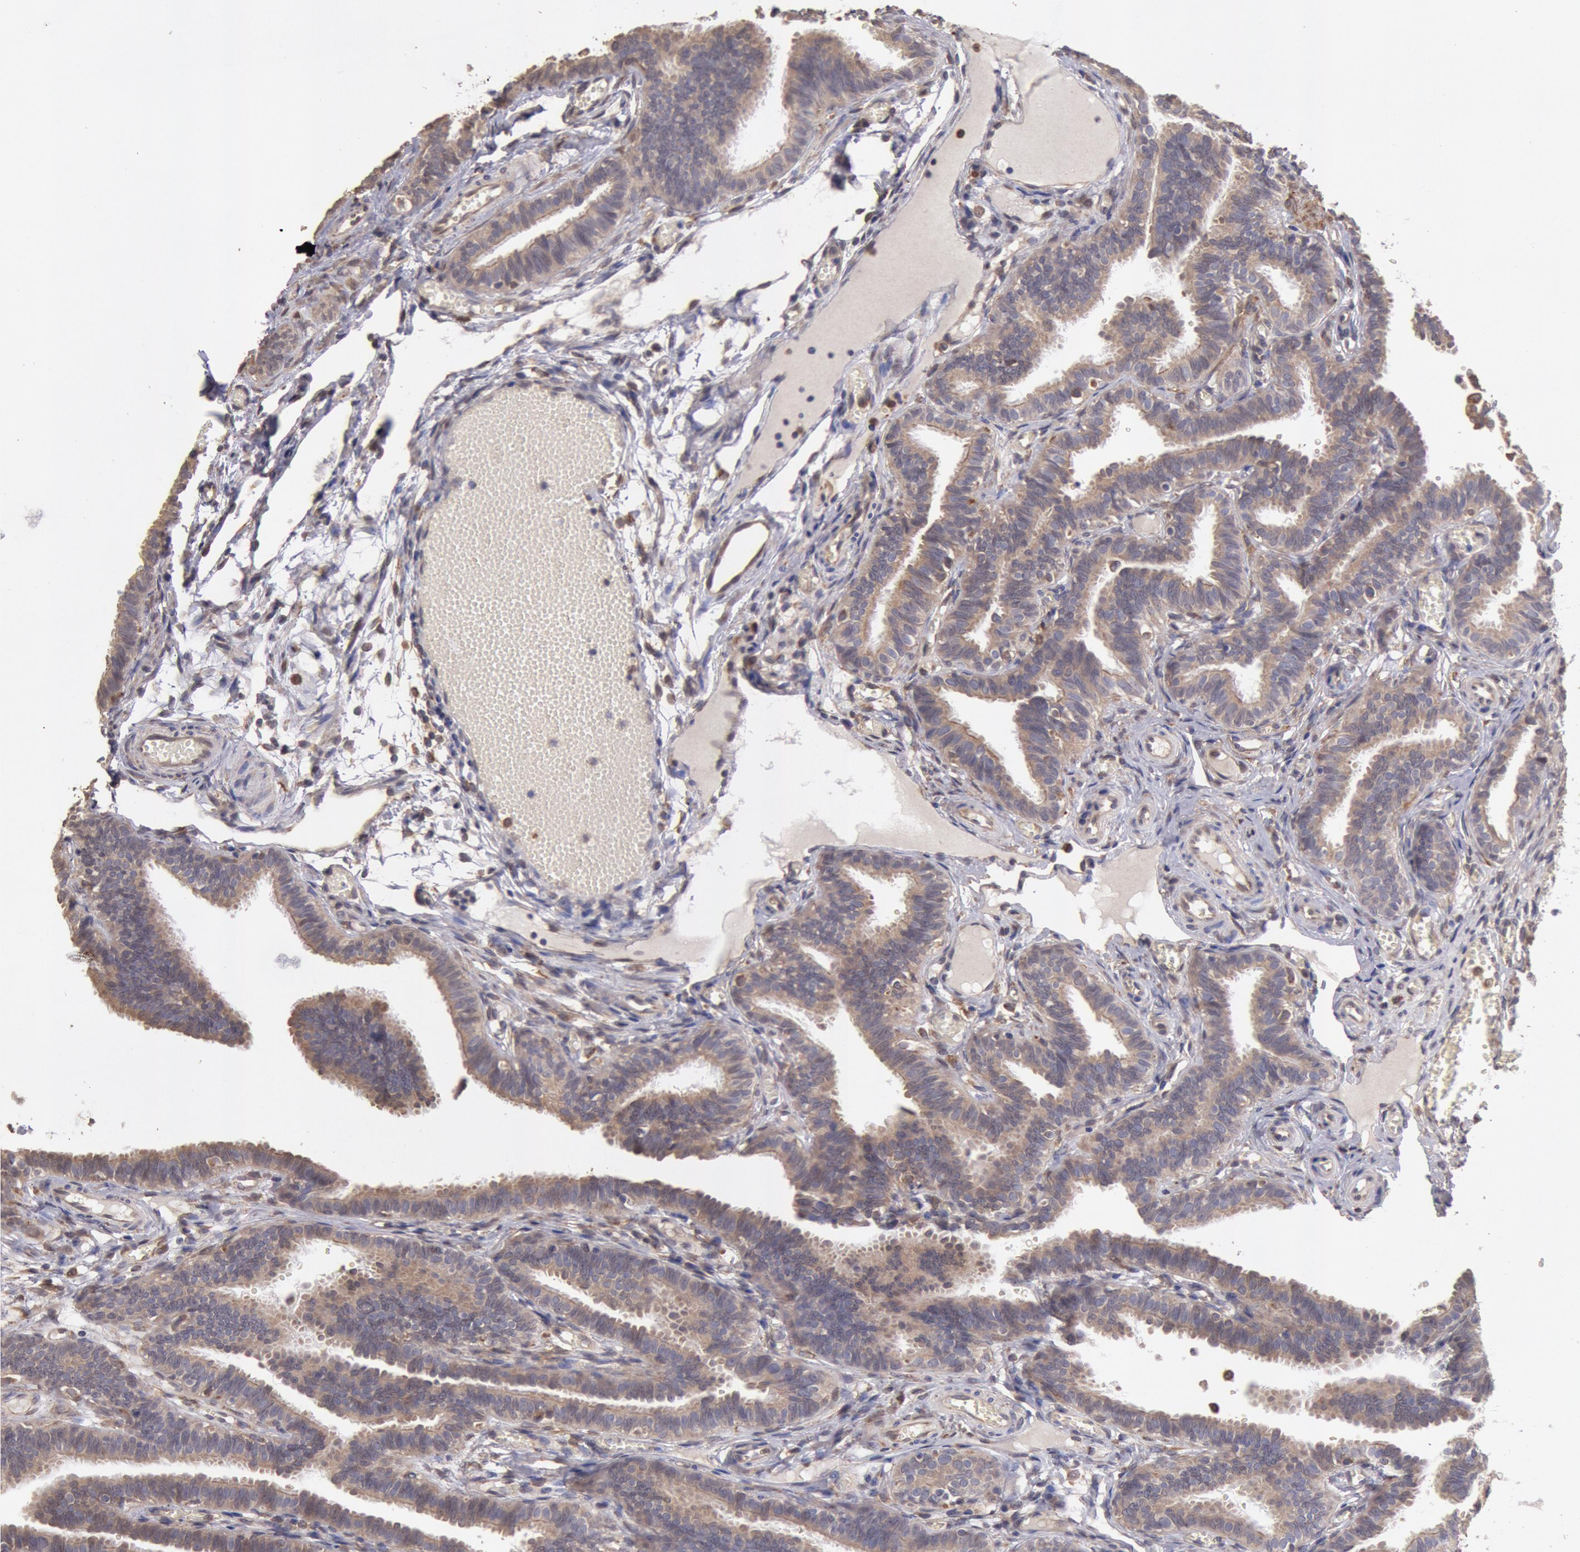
{"staining": {"intensity": "weak", "quantity": ">75%", "location": "cytoplasmic/membranous"}, "tissue": "fallopian tube", "cell_type": "Glandular cells", "image_type": "normal", "snomed": [{"axis": "morphology", "description": "Normal tissue, NOS"}, {"axis": "topography", "description": "Fallopian tube"}], "caption": "Fallopian tube was stained to show a protein in brown. There is low levels of weak cytoplasmic/membranous expression in approximately >75% of glandular cells.", "gene": "COMT", "patient": {"sex": "female", "age": 29}}